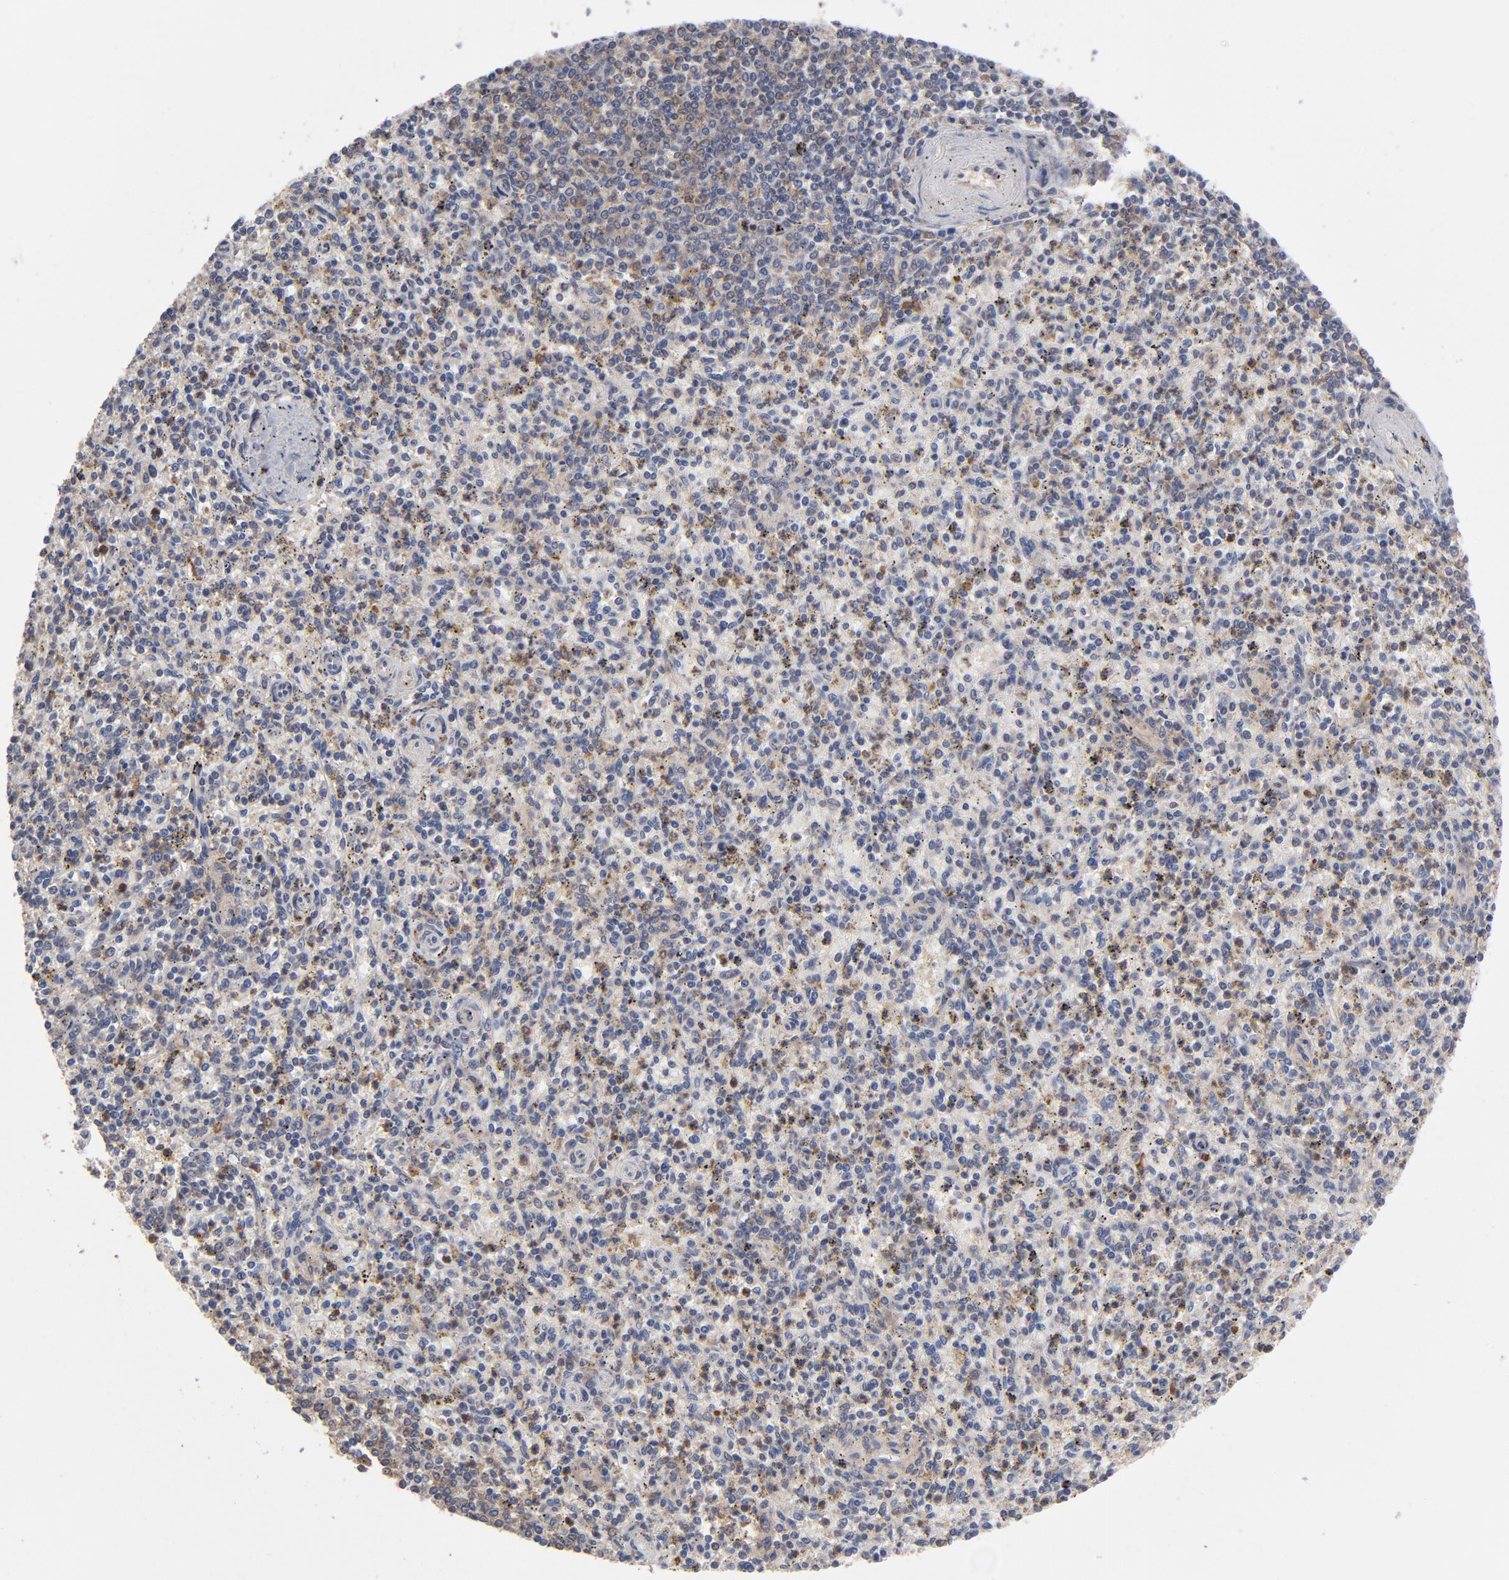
{"staining": {"intensity": "weak", "quantity": "<25%", "location": "cytoplasmic/membranous"}, "tissue": "spleen", "cell_type": "Cells in red pulp", "image_type": "normal", "snomed": [{"axis": "morphology", "description": "Normal tissue, NOS"}, {"axis": "topography", "description": "Spleen"}], "caption": "Immunohistochemistry (IHC) micrograph of normal spleen: human spleen stained with DAB (3,3'-diaminobenzidine) displays no significant protein staining in cells in red pulp. The staining was performed using DAB (3,3'-diaminobenzidine) to visualize the protein expression in brown, while the nuclei were stained in blue with hematoxylin (Magnification: 20x).", "gene": "ASMTL", "patient": {"sex": "male", "age": 72}}